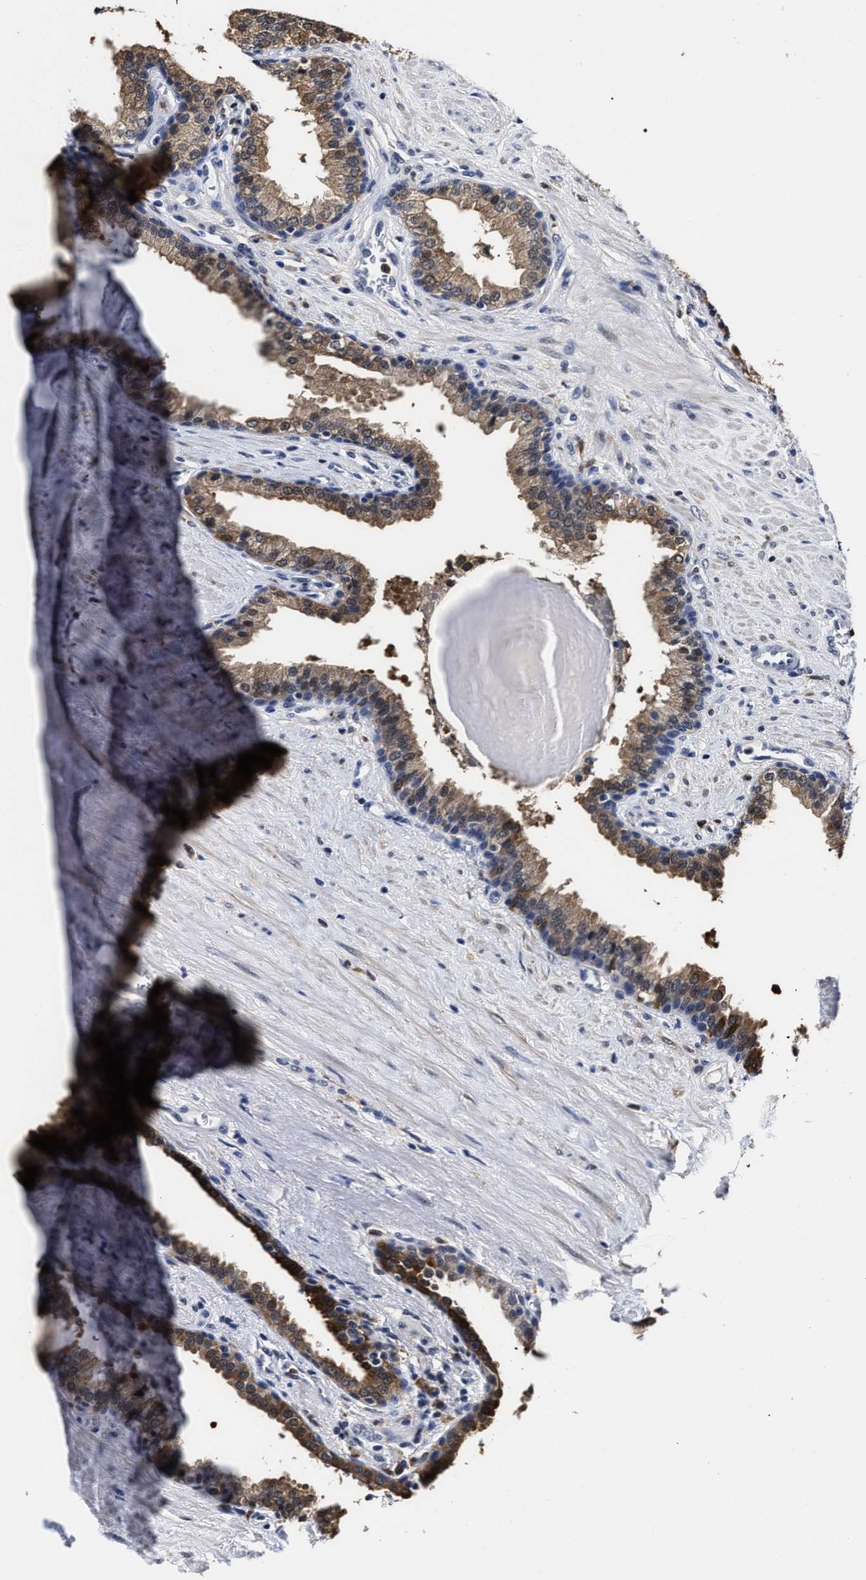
{"staining": {"intensity": "moderate", "quantity": ">75%", "location": "cytoplasmic/membranous"}, "tissue": "prostate", "cell_type": "Glandular cells", "image_type": "normal", "snomed": [{"axis": "morphology", "description": "Normal tissue, NOS"}, {"axis": "topography", "description": "Prostate"}], "caption": "IHC micrograph of benign human prostate stained for a protein (brown), which shows medium levels of moderate cytoplasmic/membranous staining in approximately >75% of glandular cells.", "gene": "PRPF4B", "patient": {"sex": "male", "age": 51}}